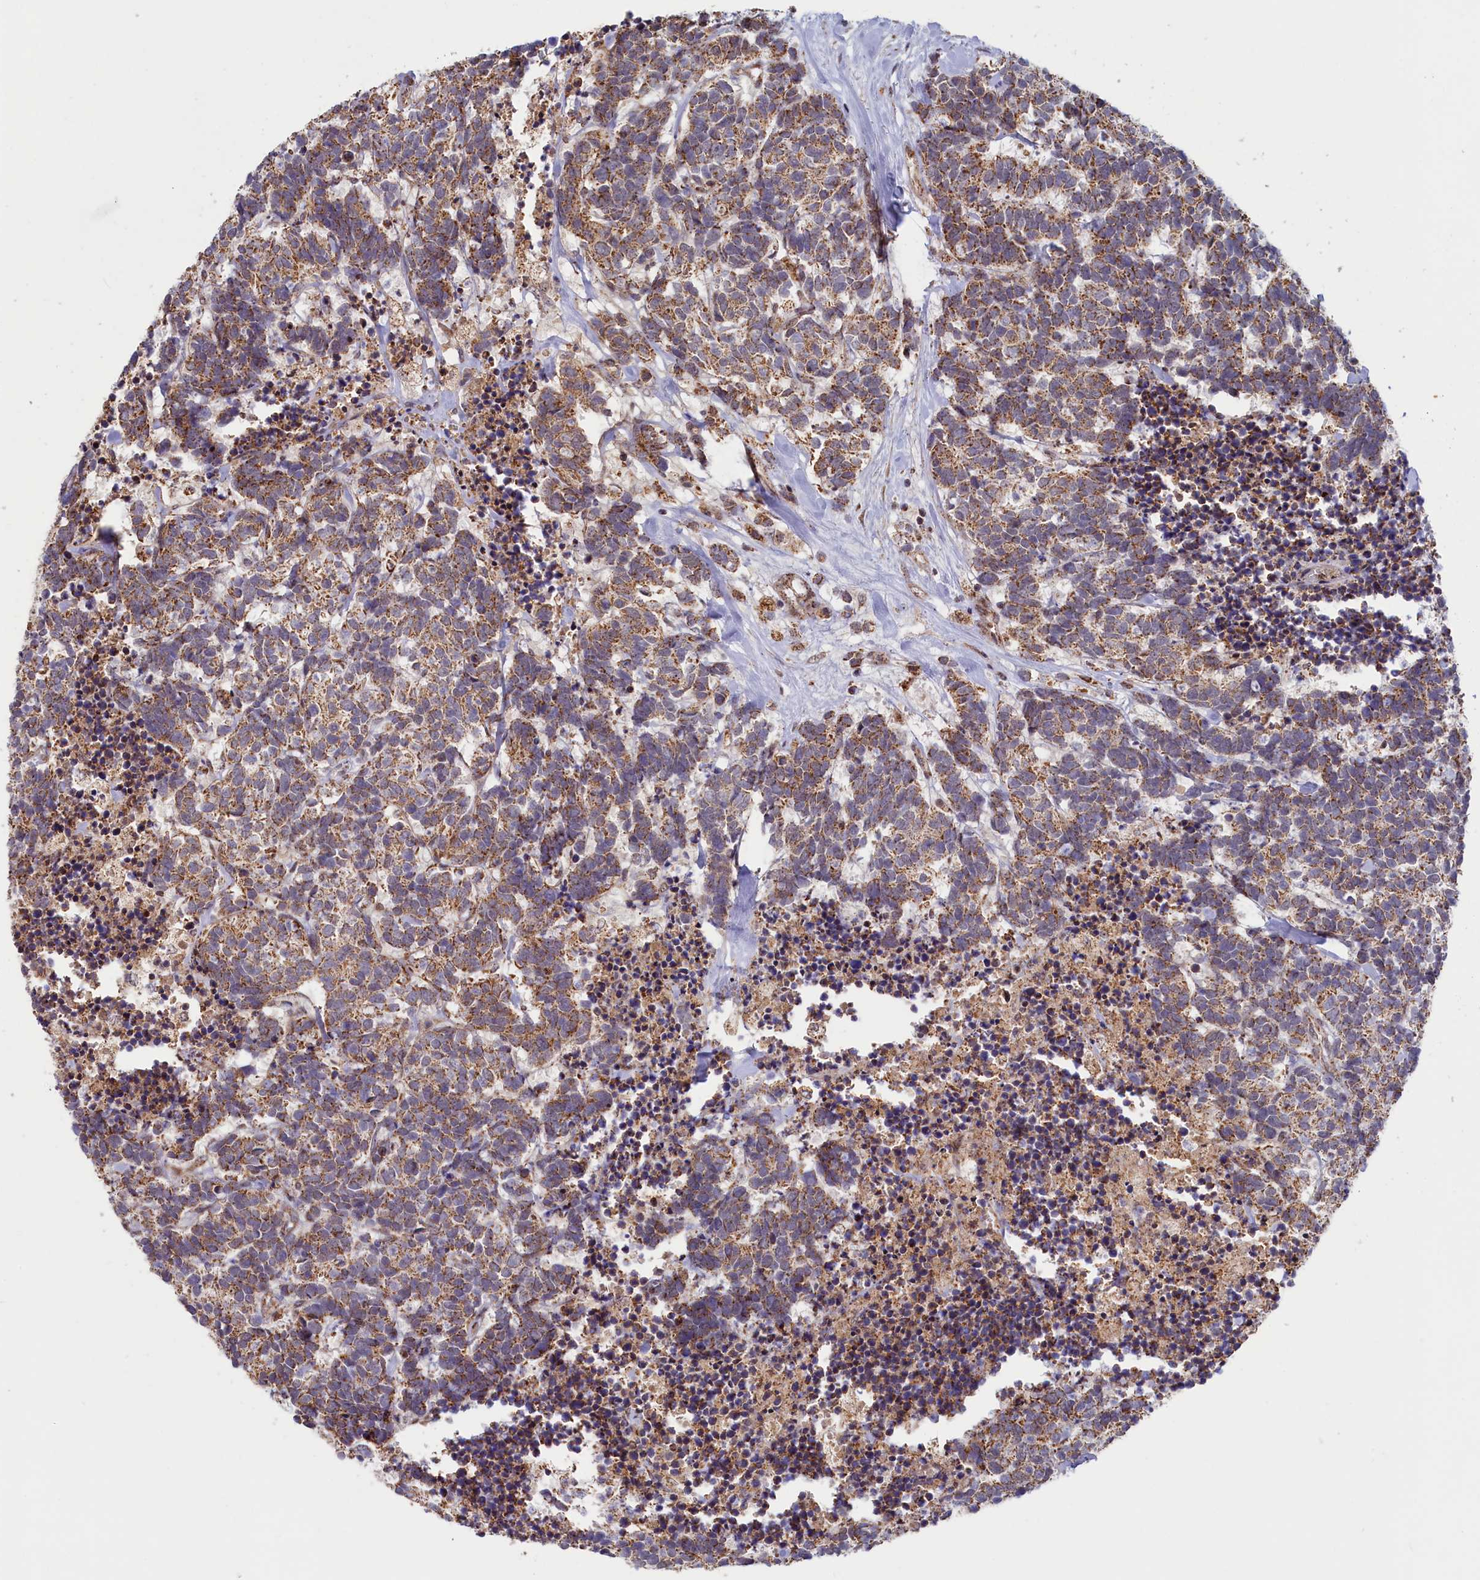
{"staining": {"intensity": "moderate", "quantity": ">75%", "location": "cytoplasmic/membranous"}, "tissue": "carcinoid", "cell_type": "Tumor cells", "image_type": "cancer", "snomed": [{"axis": "morphology", "description": "Carcinoma, NOS"}, {"axis": "morphology", "description": "Carcinoid, malignant, NOS"}, {"axis": "topography", "description": "Urinary bladder"}], "caption": "Protein staining of carcinoma tissue demonstrates moderate cytoplasmic/membranous expression in about >75% of tumor cells.", "gene": "DUS3L", "patient": {"sex": "male", "age": 57}}